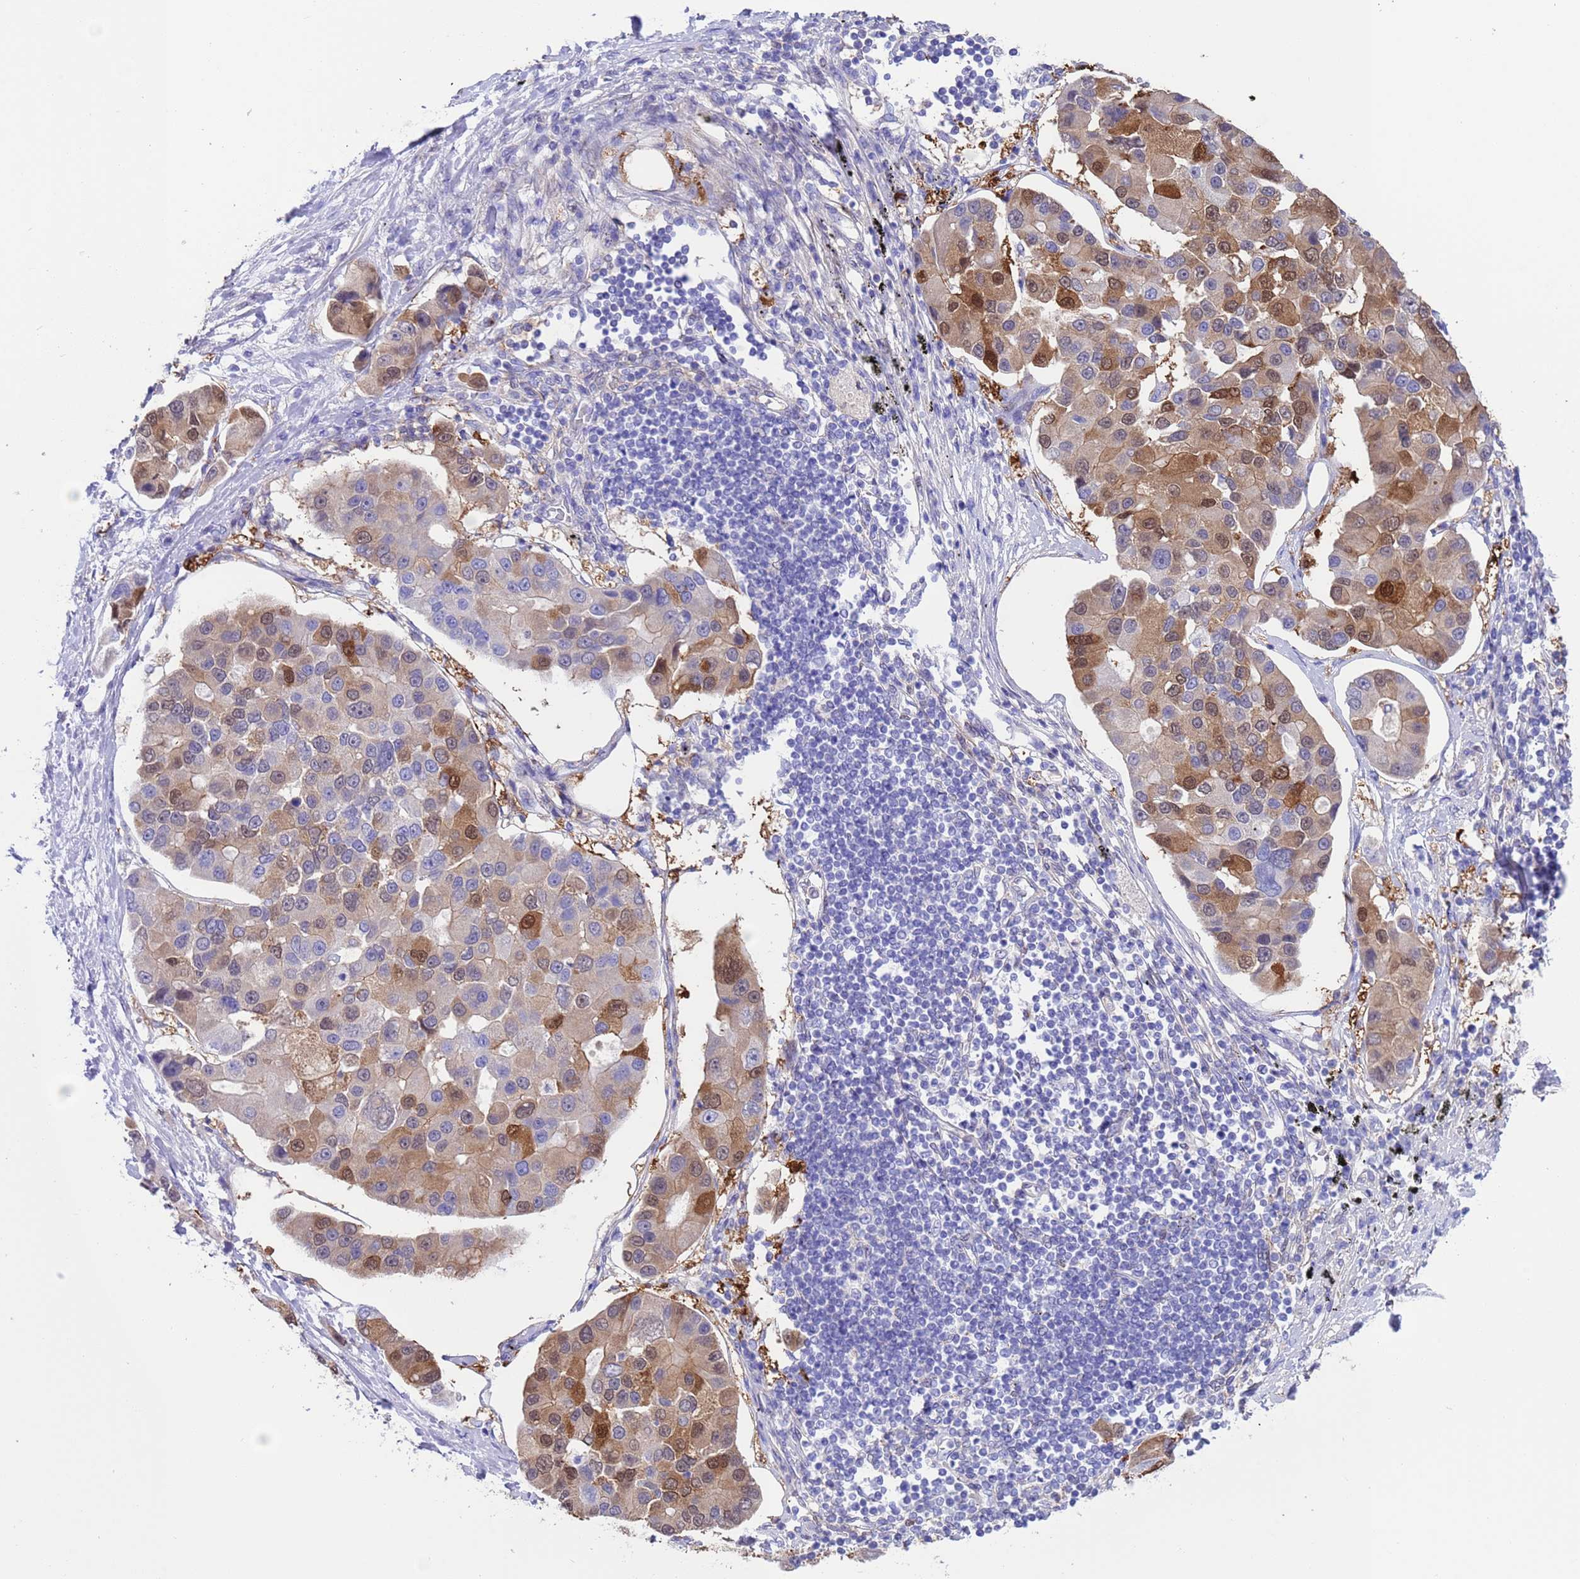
{"staining": {"intensity": "moderate", "quantity": "25%-75%", "location": "cytoplasmic/membranous,nuclear"}, "tissue": "lung cancer", "cell_type": "Tumor cells", "image_type": "cancer", "snomed": [{"axis": "morphology", "description": "Adenocarcinoma, NOS"}, {"axis": "topography", "description": "Lung"}], "caption": "A brown stain shows moderate cytoplasmic/membranous and nuclear staining of a protein in human adenocarcinoma (lung) tumor cells.", "gene": "C6orf47", "patient": {"sex": "female", "age": 54}}